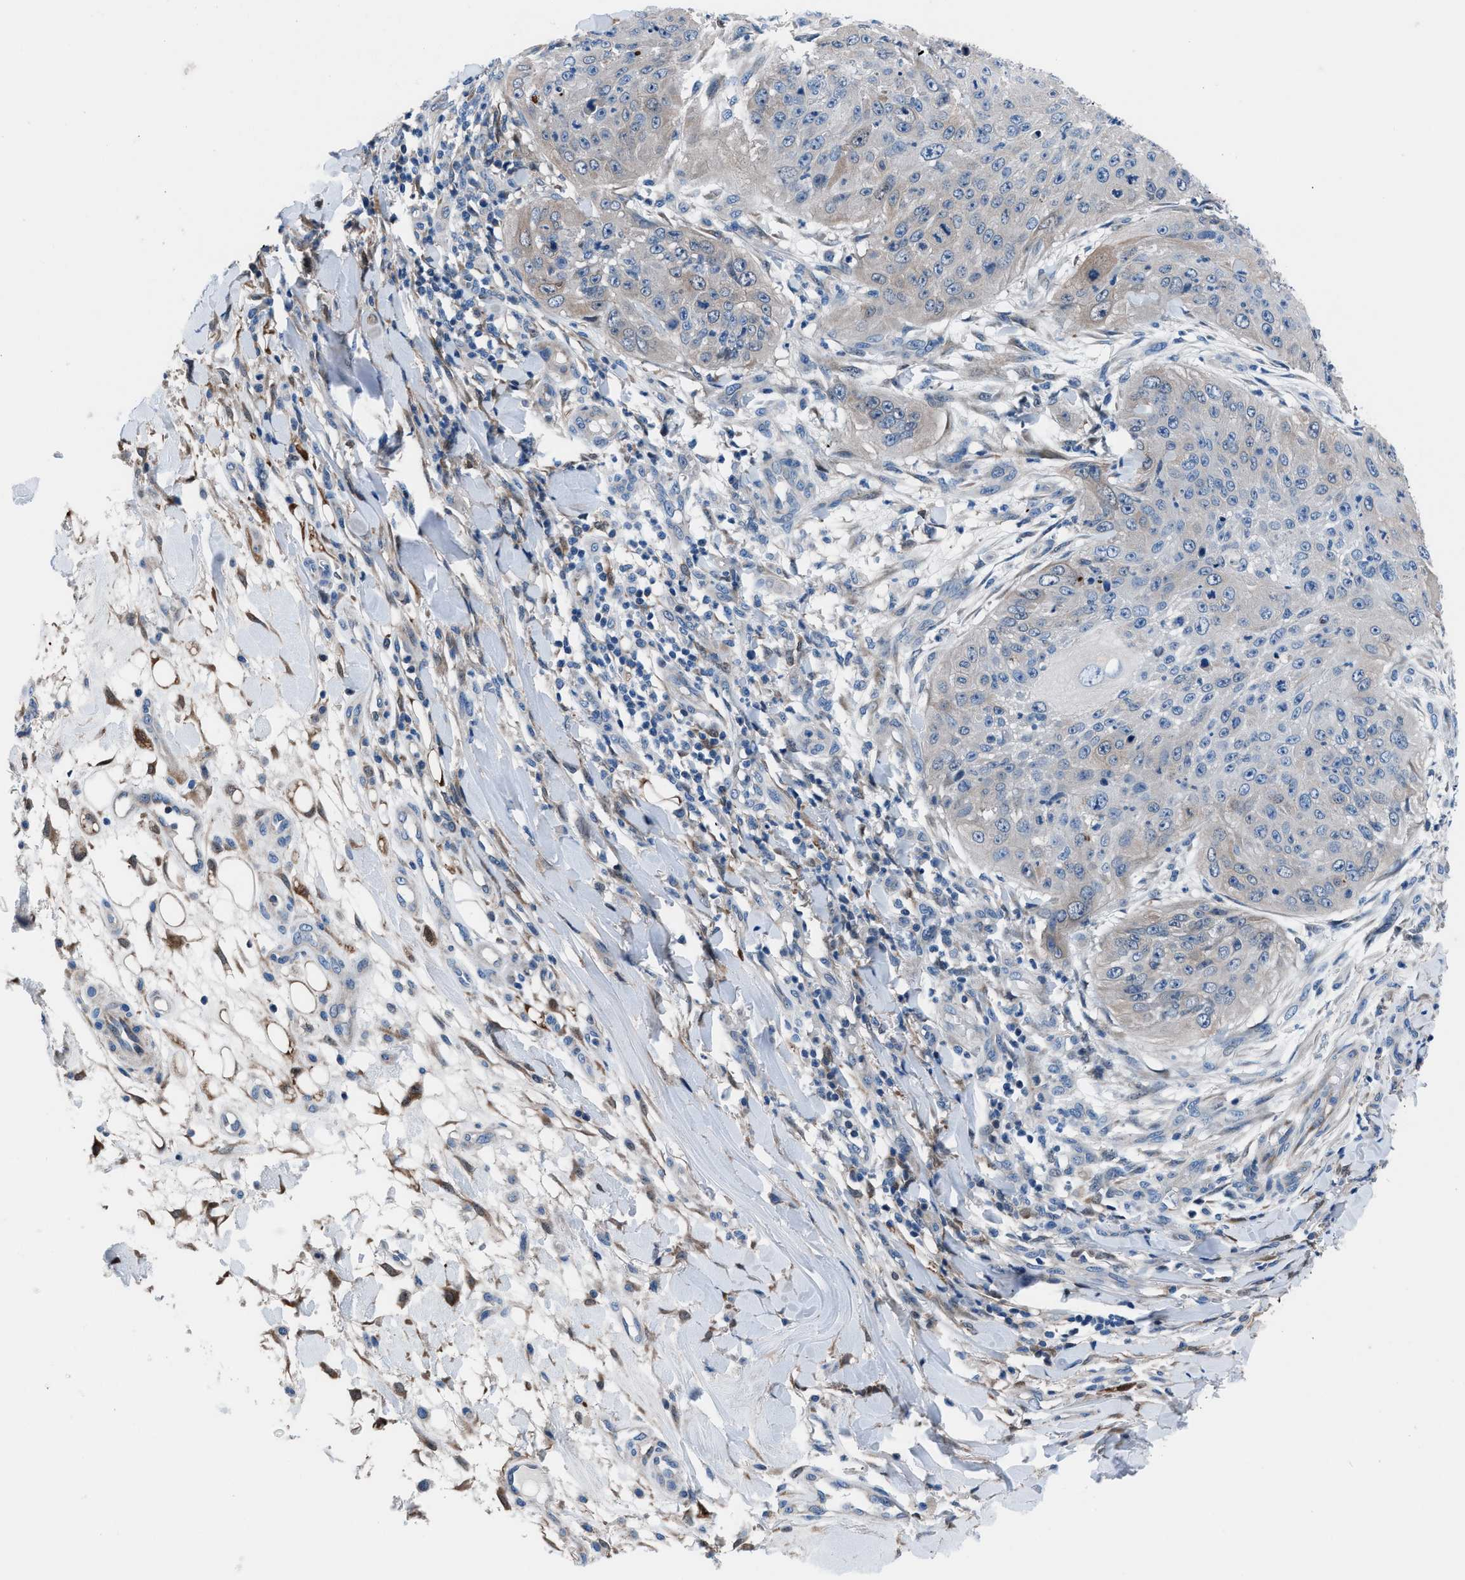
{"staining": {"intensity": "weak", "quantity": "<25%", "location": "cytoplasmic/membranous"}, "tissue": "skin cancer", "cell_type": "Tumor cells", "image_type": "cancer", "snomed": [{"axis": "morphology", "description": "Squamous cell carcinoma, NOS"}, {"axis": "topography", "description": "Skin"}], "caption": "This histopathology image is of skin cancer stained with immunohistochemistry to label a protein in brown with the nuclei are counter-stained blue. There is no expression in tumor cells. The staining was performed using DAB to visualize the protein expression in brown, while the nuclei were stained in blue with hematoxylin (Magnification: 20x).", "gene": "UAP1", "patient": {"sex": "female", "age": 80}}